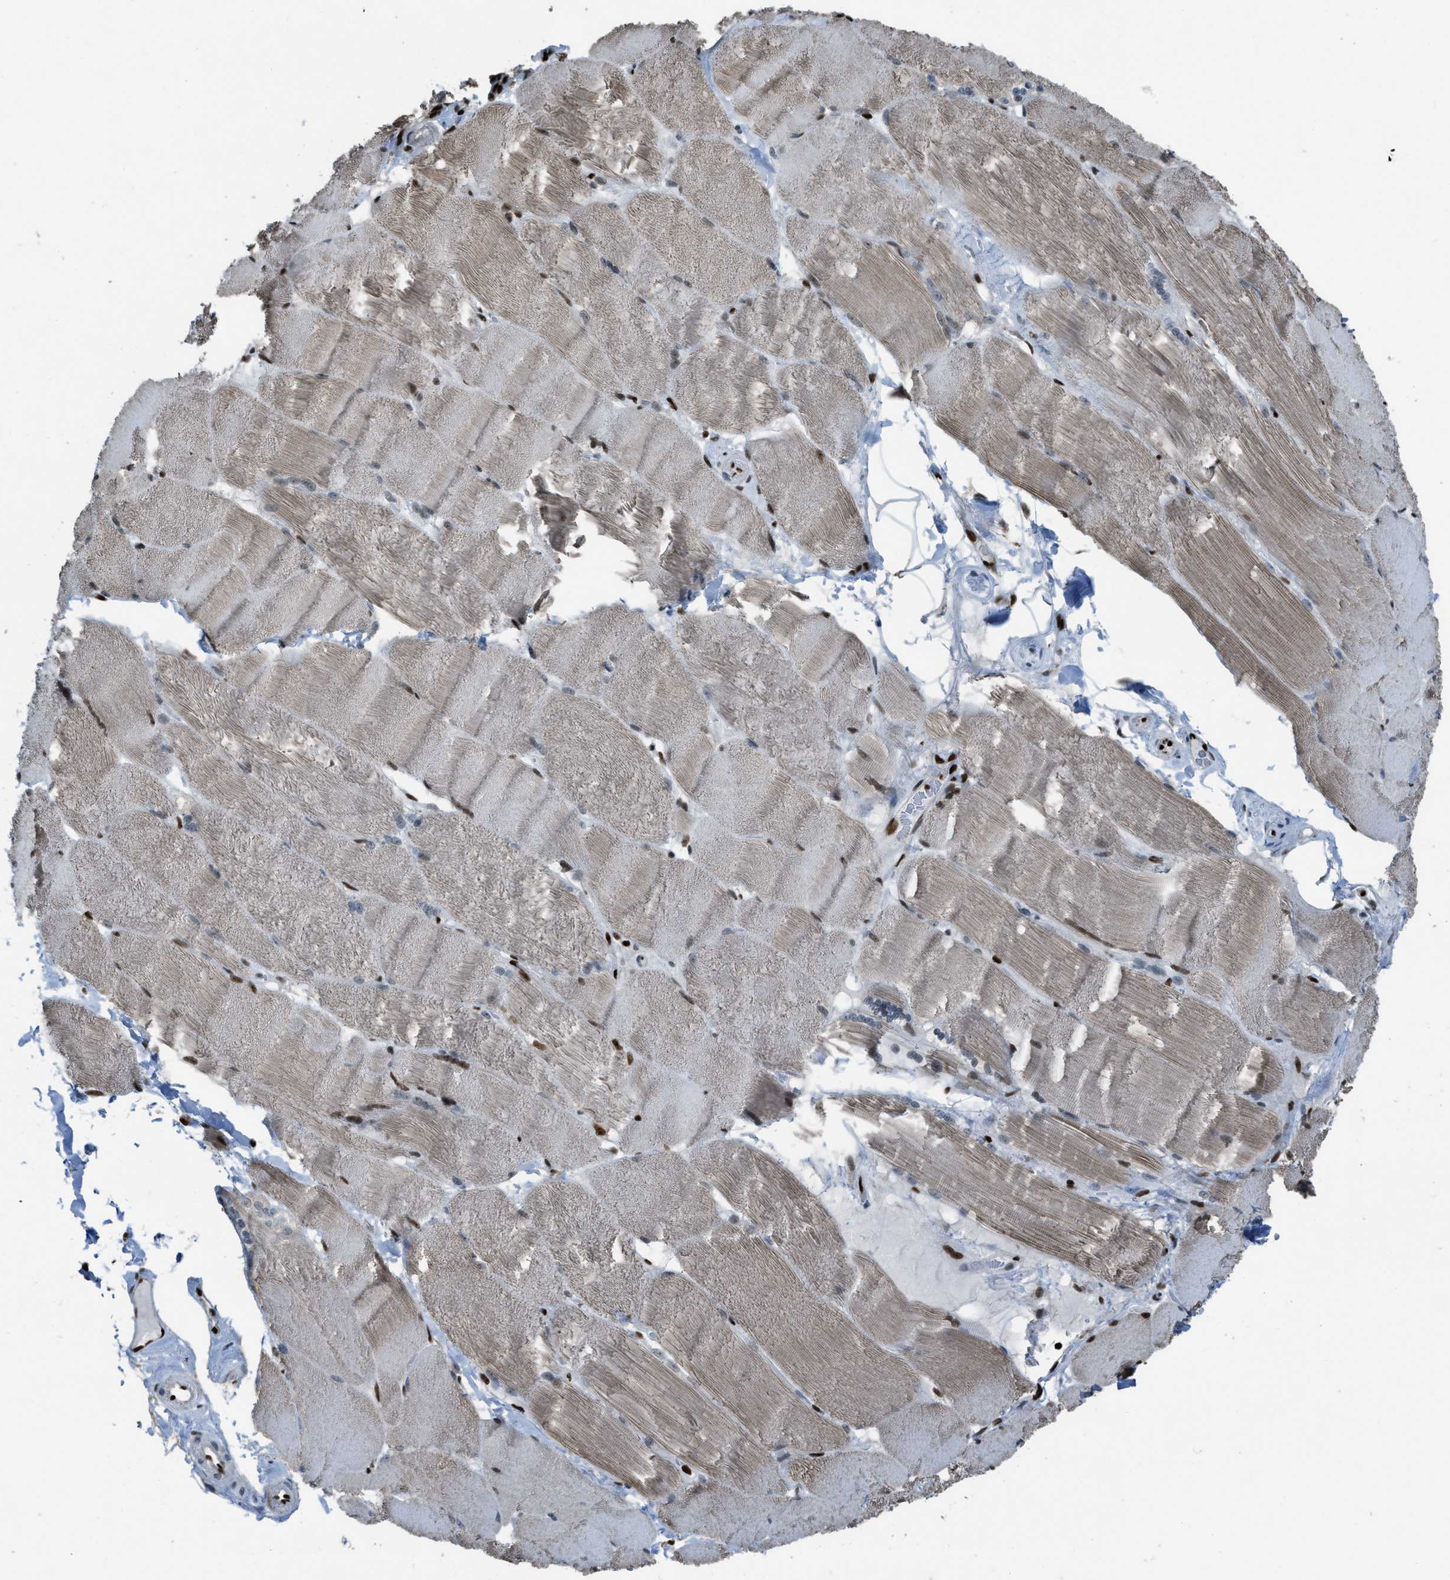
{"staining": {"intensity": "moderate", "quantity": ">75%", "location": "cytoplasmic/membranous,nuclear"}, "tissue": "skeletal muscle", "cell_type": "Myocytes", "image_type": "normal", "snomed": [{"axis": "morphology", "description": "Normal tissue, NOS"}, {"axis": "topography", "description": "Skin"}, {"axis": "topography", "description": "Skeletal muscle"}], "caption": "There is medium levels of moderate cytoplasmic/membranous,nuclear staining in myocytes of unremarkable skeletal muscle, as demonstrated by immunohistochemical staining (brown color).", "gene": "SLFN5", "patient": {"sex": "male", "age": 83}}